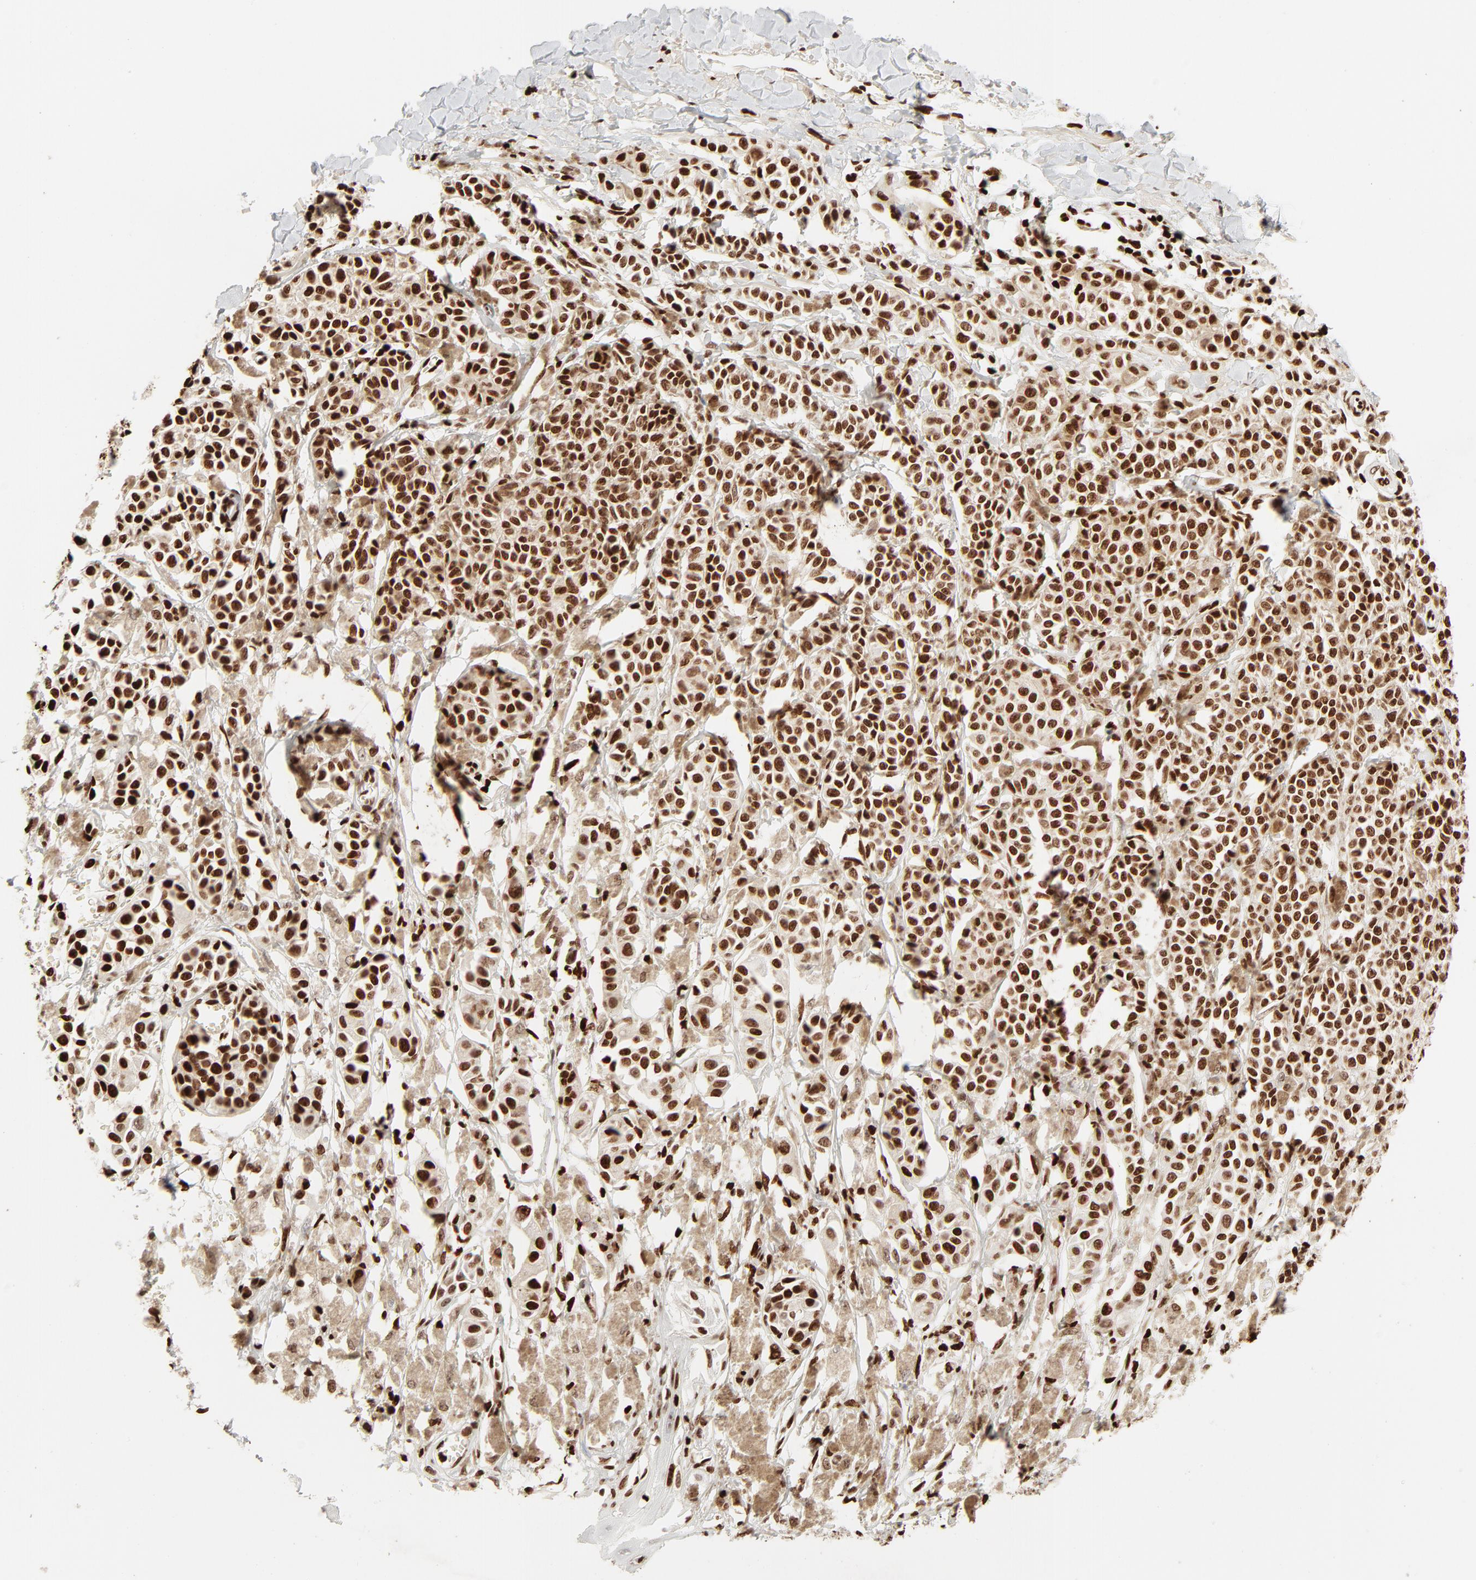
{"staining": {"intensity": "strong", "quantity": ">75%", "location": "nuclear"}, "tissue": "melanoma", "cell_type": "Tumor cells", "image_type": "cancer", "snomed": [{"axis": "morphology", "description": "Malignant melanoma, NOS"}, {"axis": "topography", "description": "Skin"}], "caption": "IHC (DAB (3,3'-diaminobenzidine)) staining of melanoma reveals strong nuclear protein positivity in about >75% of tumor cells. The staining was performed using DAB to visualize the protein expression in brown, while the nuclei were stained in blue with hematoxylin (Magnification: 20x).", "gene": "HMGB2", "patient": {"sex": "male", "age": 76}}